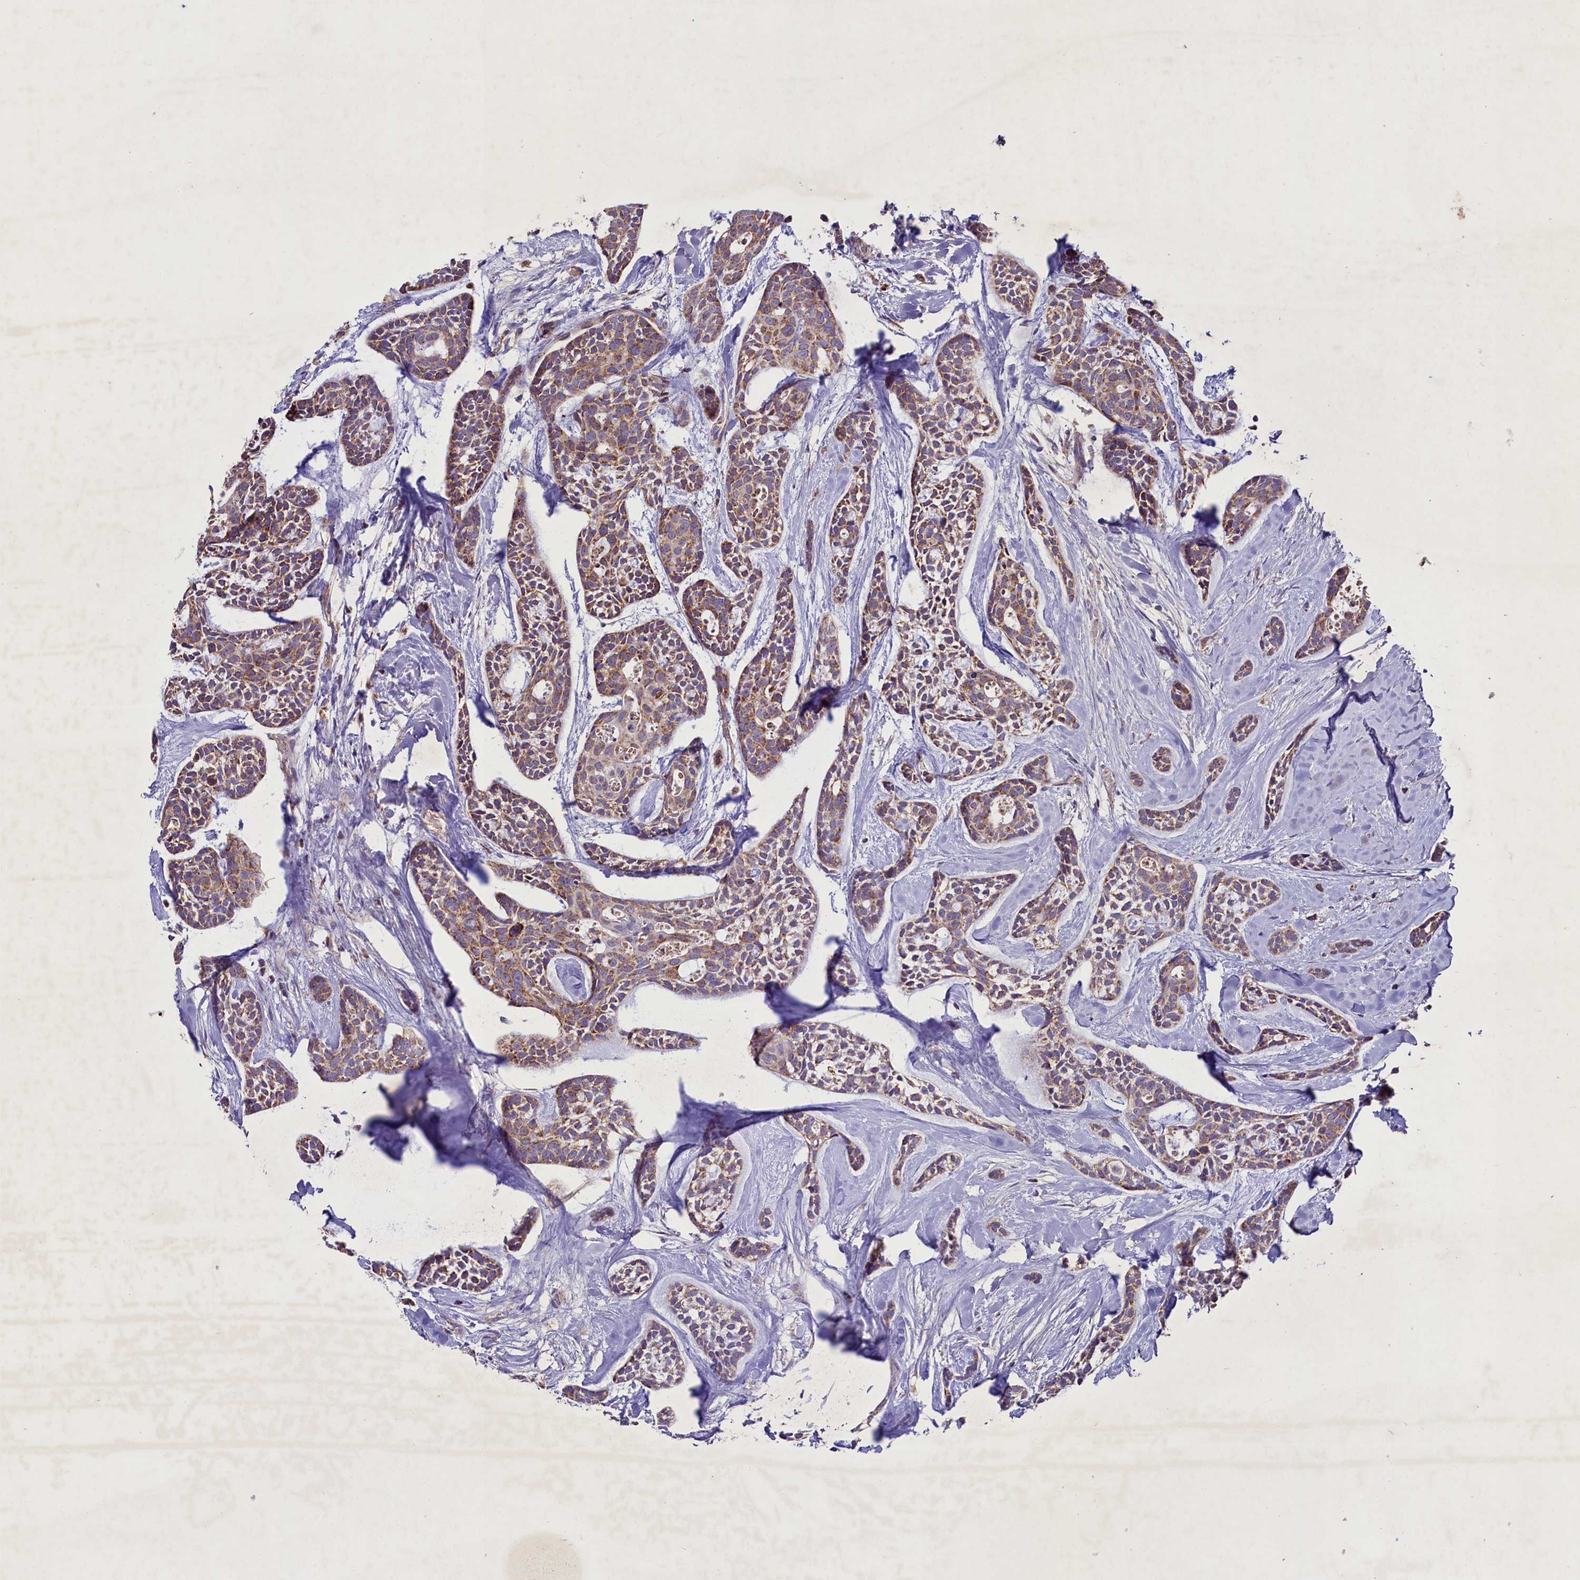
{"staining": {"intensity": "moderate", "quantity": "25%-75%", "location": "cytoplasmic/membranous"}, "tissue": "head and neck cancer", "cell_type": "Tumor cells", "image_type": "cancer", "snomed": [{"axis": "morphology", "description": "Adenocarcinoma, NOS"}, {"axis": "topography", "description": "Subcutis"}, {"axis": "topography", "description": "Head-Neck"}], "caption": "Tumor cells exhibit moderate cytoplasmic/membranous positivity in about 25%-75% of cells in head and neck cancer (adenocarcinoma).", "gene": "PMPCB", "patient": {"sex": "female", "age": 73}}